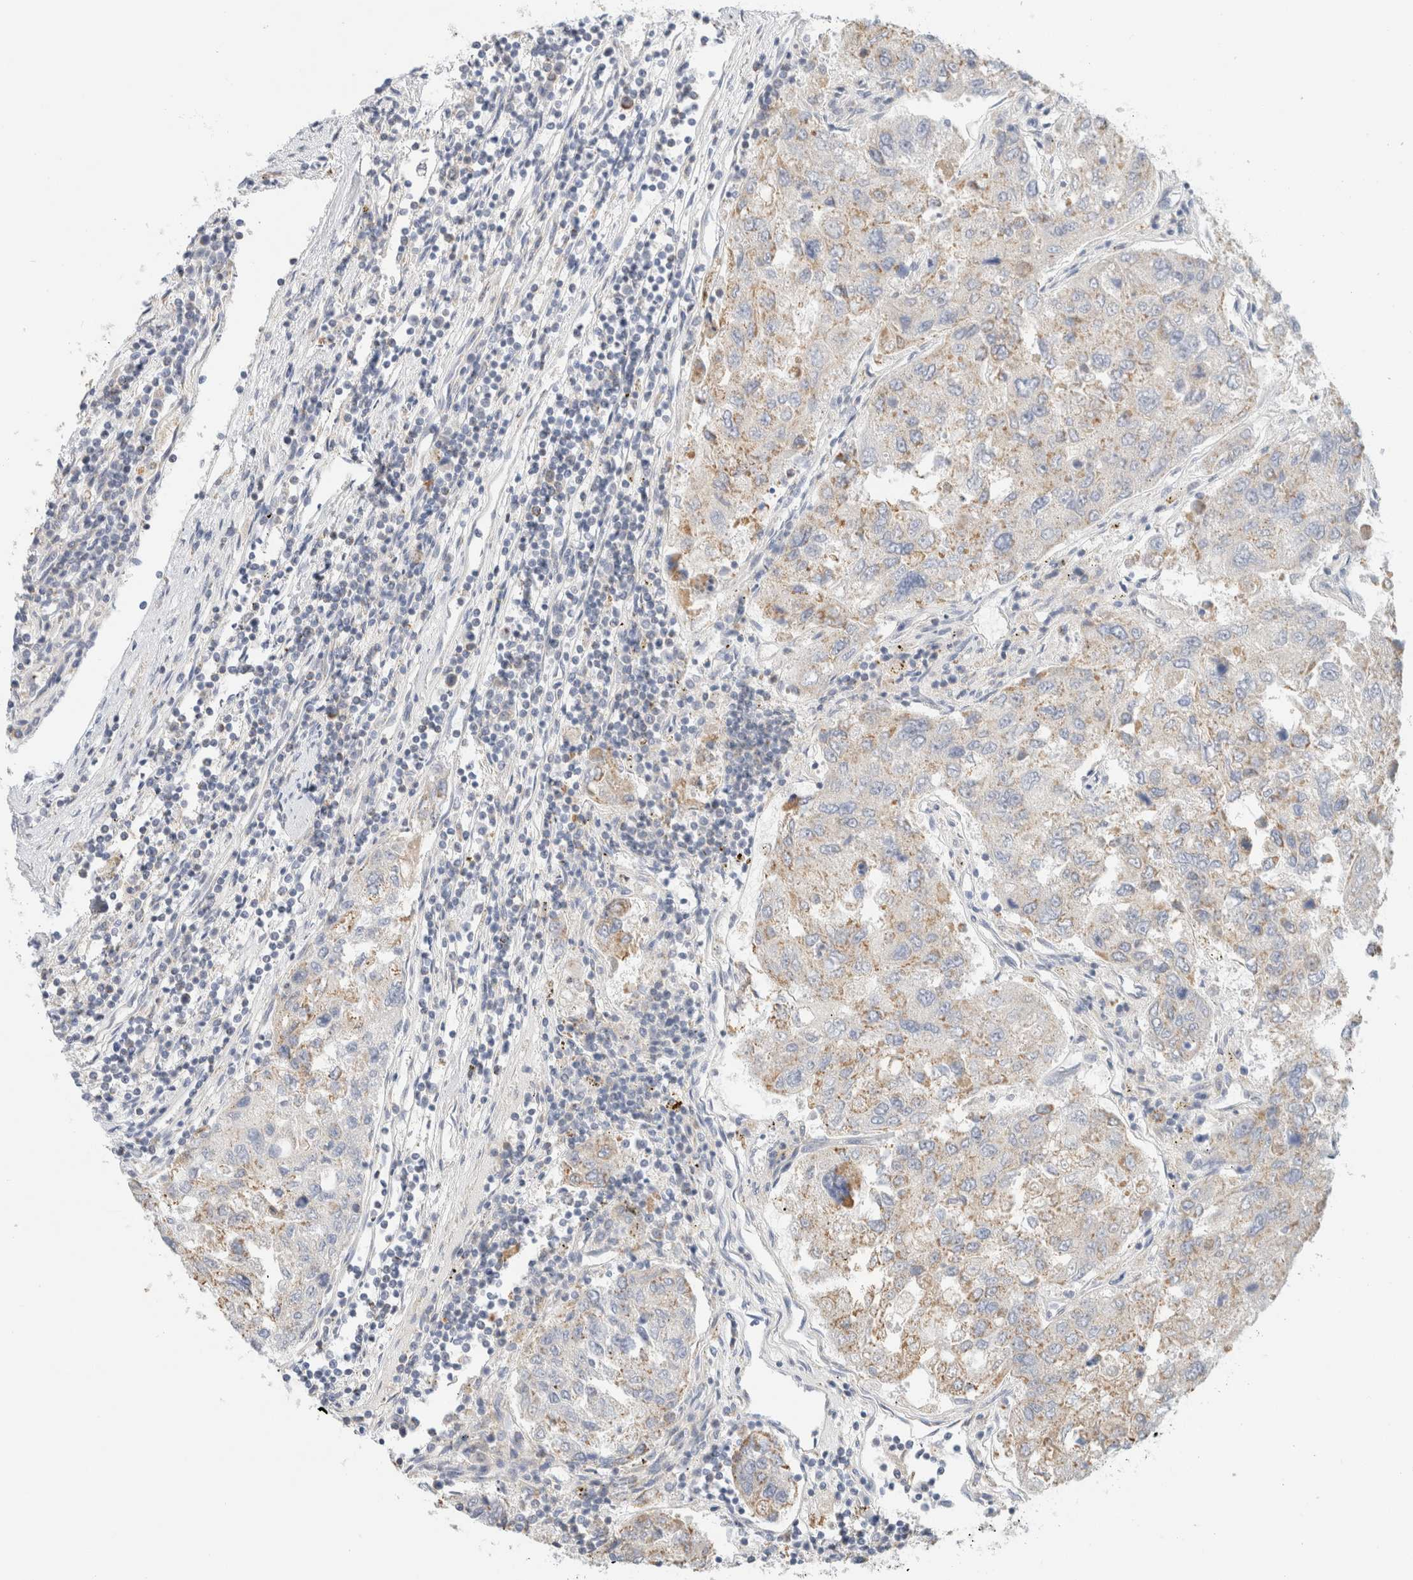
{"staining": {"intensity": "weak", "quantity": "25%-75%", "location": "cytoplasmic/membranous"}, "tissue": "urothelial cancer", "cell_type": "Tumor cells", "image_type": "cancer", "snomed": [{"axis": "morphology", "description": "Urothelial carcinoma, High grade"}, {"axis": "topography", "description": "Lymph node"}, {"axis": "topography", "description": "Urinary bladder"}], "caption": "A photomicrograph of human urothelial carcinoma (high-grade) stained for a protein demonstrates weak cytoplasmic/membranous brown staining in tumor cells.", "gene": "HDHD3", "patient": {"sex": "male", "age": 51}}